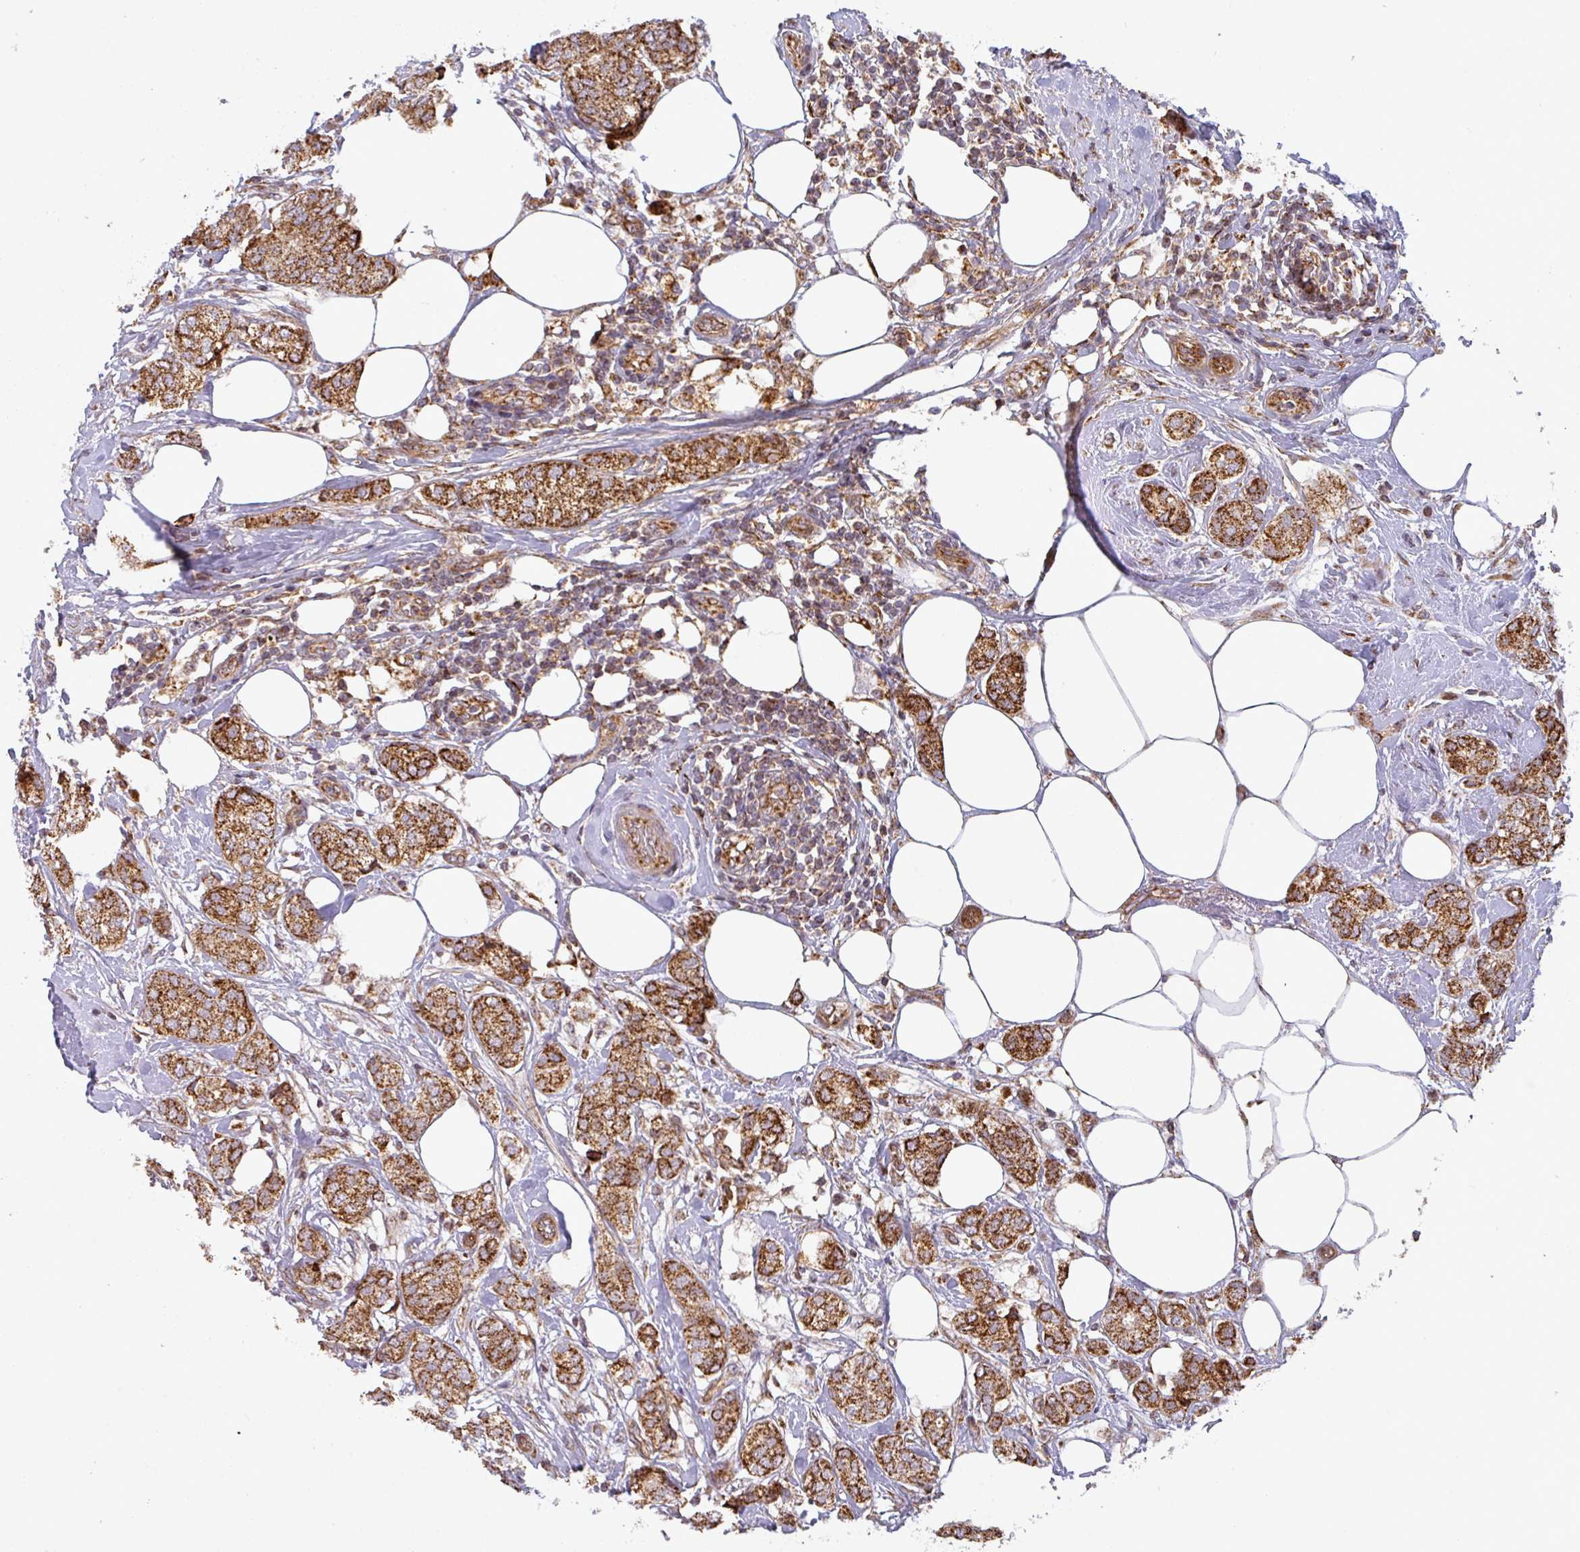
{"staining": {"intensity": "strong", "quantity": ">75%", "location": "cytoplasmic/membranous"}, "tissue": "breast cancer", "cell_type": "Tumor cells", "image_type": "cancer", "snomed": [{"axis": "morphology", "description": "Duct carcinoma"}, {"axis": "topography", "description": "Breast"}], "caption": "Breast cancer (invasive ductal carcinoma) tissue reveals strong cytoplasmic/membranous staining in about >75% of tumor cells", "gene": "GPD2", "patient": {"sex": "female", "age": 73}}